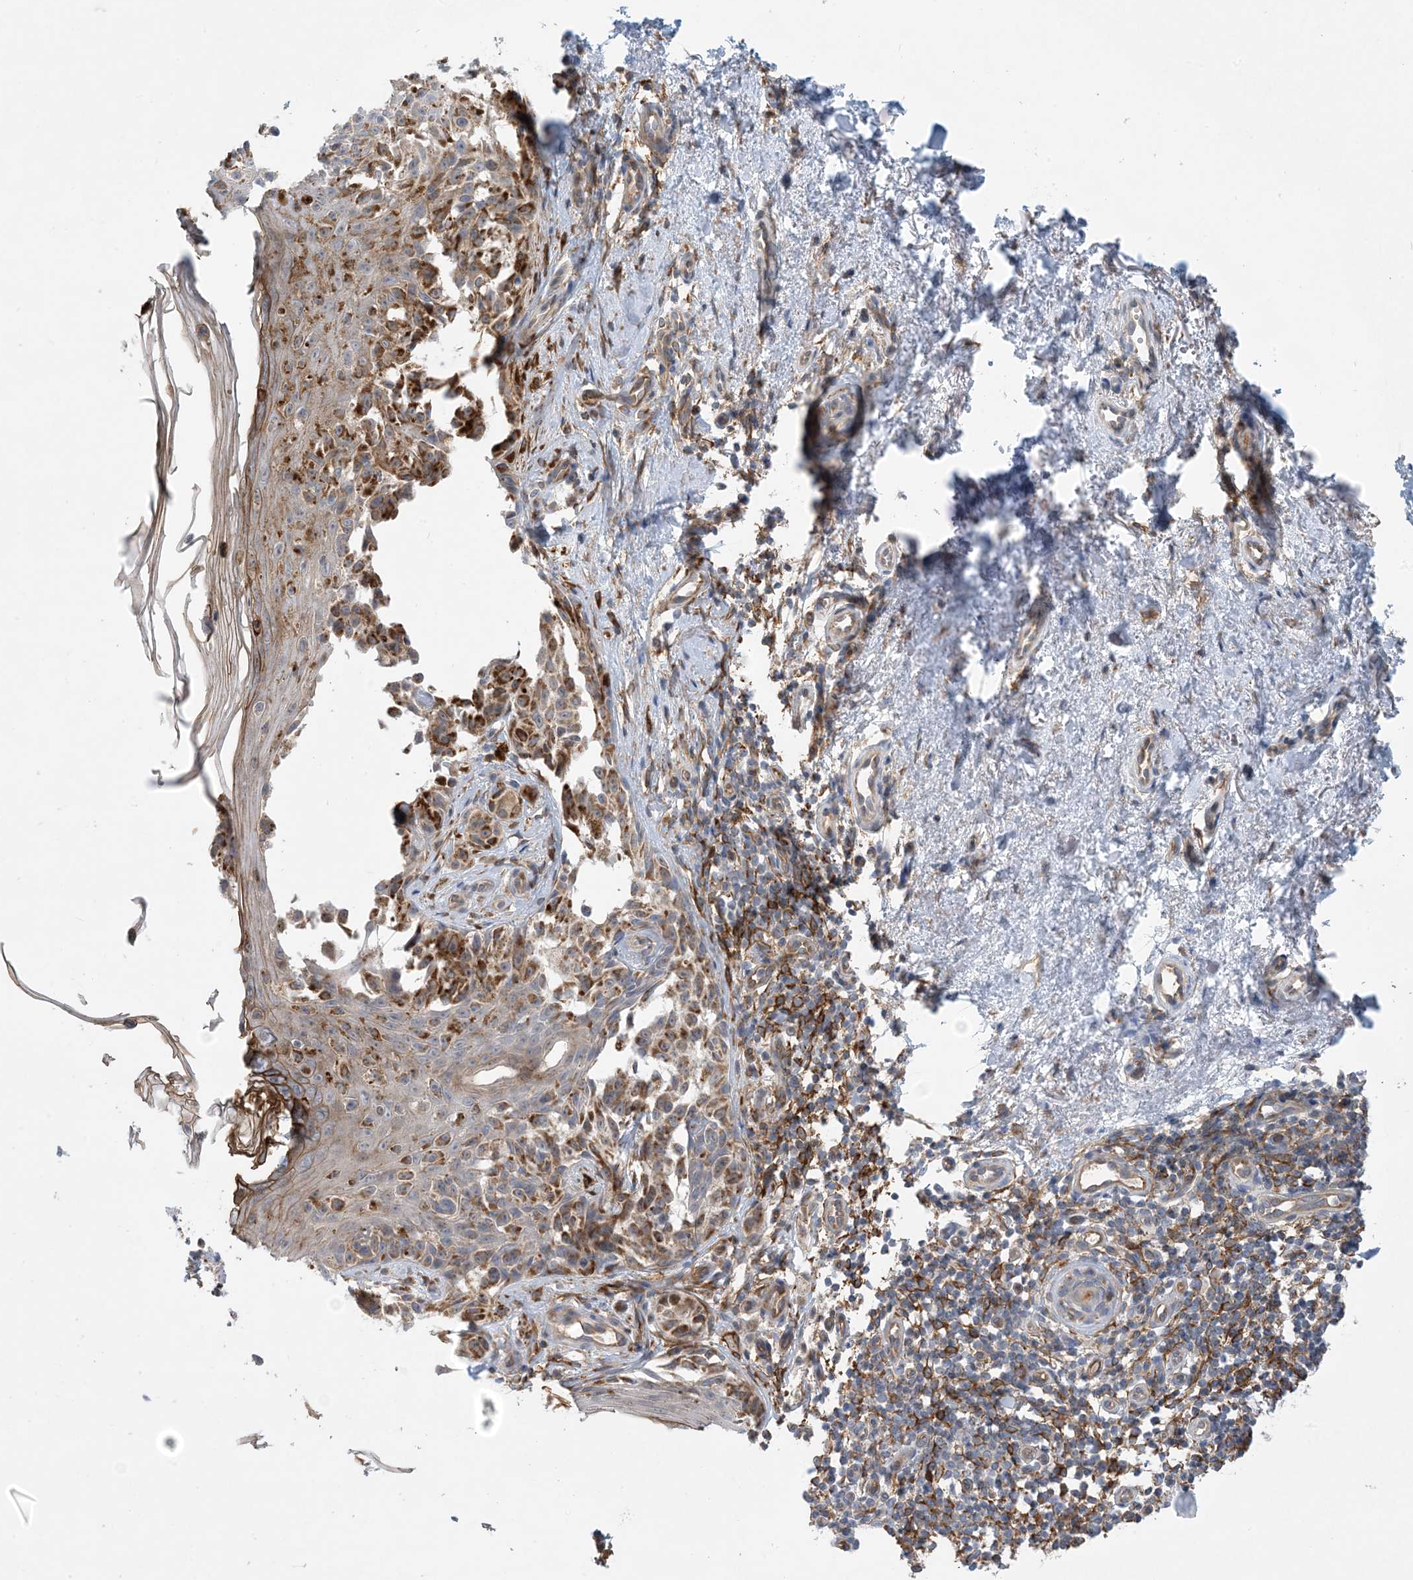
{"staining": {"intensity": "moderate", "quantity": "25%-75%", "location": "cytoplasmic/membranous"}, "tissue": "melanoma", "cell_type": "Tumor cells", "image_type": "cancer", "snomed": [{"axis": "morphology", "description": "Malignant melanoma, NOS"}, {"axis": "topography", "description": "Skin"}], "caption": "Immunohistochemistry (IHC) of malignant melanoma displays medium levels of moderate cytoplasmic/membranous staining in approximately 25%-75% of tumor cells.", "gene": "EIF2A", "patient": {"sex": "female", "age": 50}}